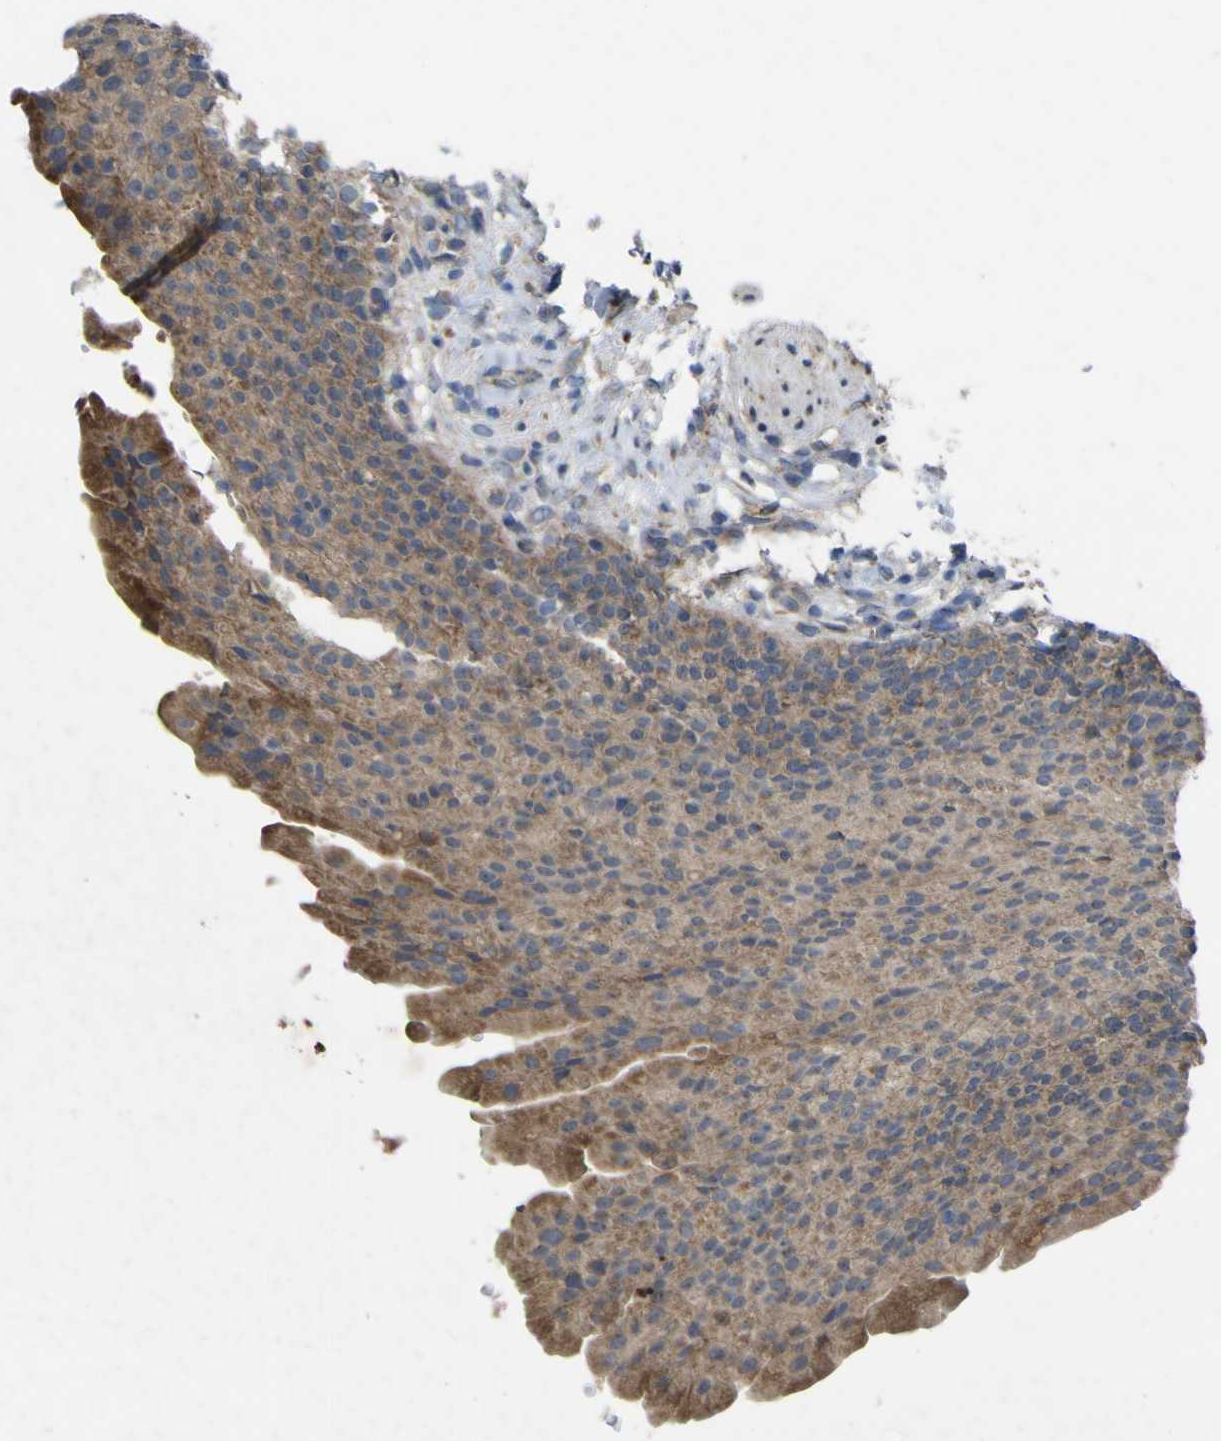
{"staining": {"intensity": "moderate", "quantity": ">75%", "location": "cytoplasmic/membranous"}, "tissue": "urinary bladder", "cell_type": "Urothelial cells", "image_type": "normal", "snomed": [{"axis": "morphology", "description": "Normal tissue, NOS"}, {"axis": "topography", "description": "Urinary bladder"}], "caption": "The histopathology image displays a brown stain indicating the presence of a protein in the cytoplasmic/membranous of urothelial cells in urinary bladder.", "gene": "IRAK2", "patient": {"sex": "female", "age": 79}}